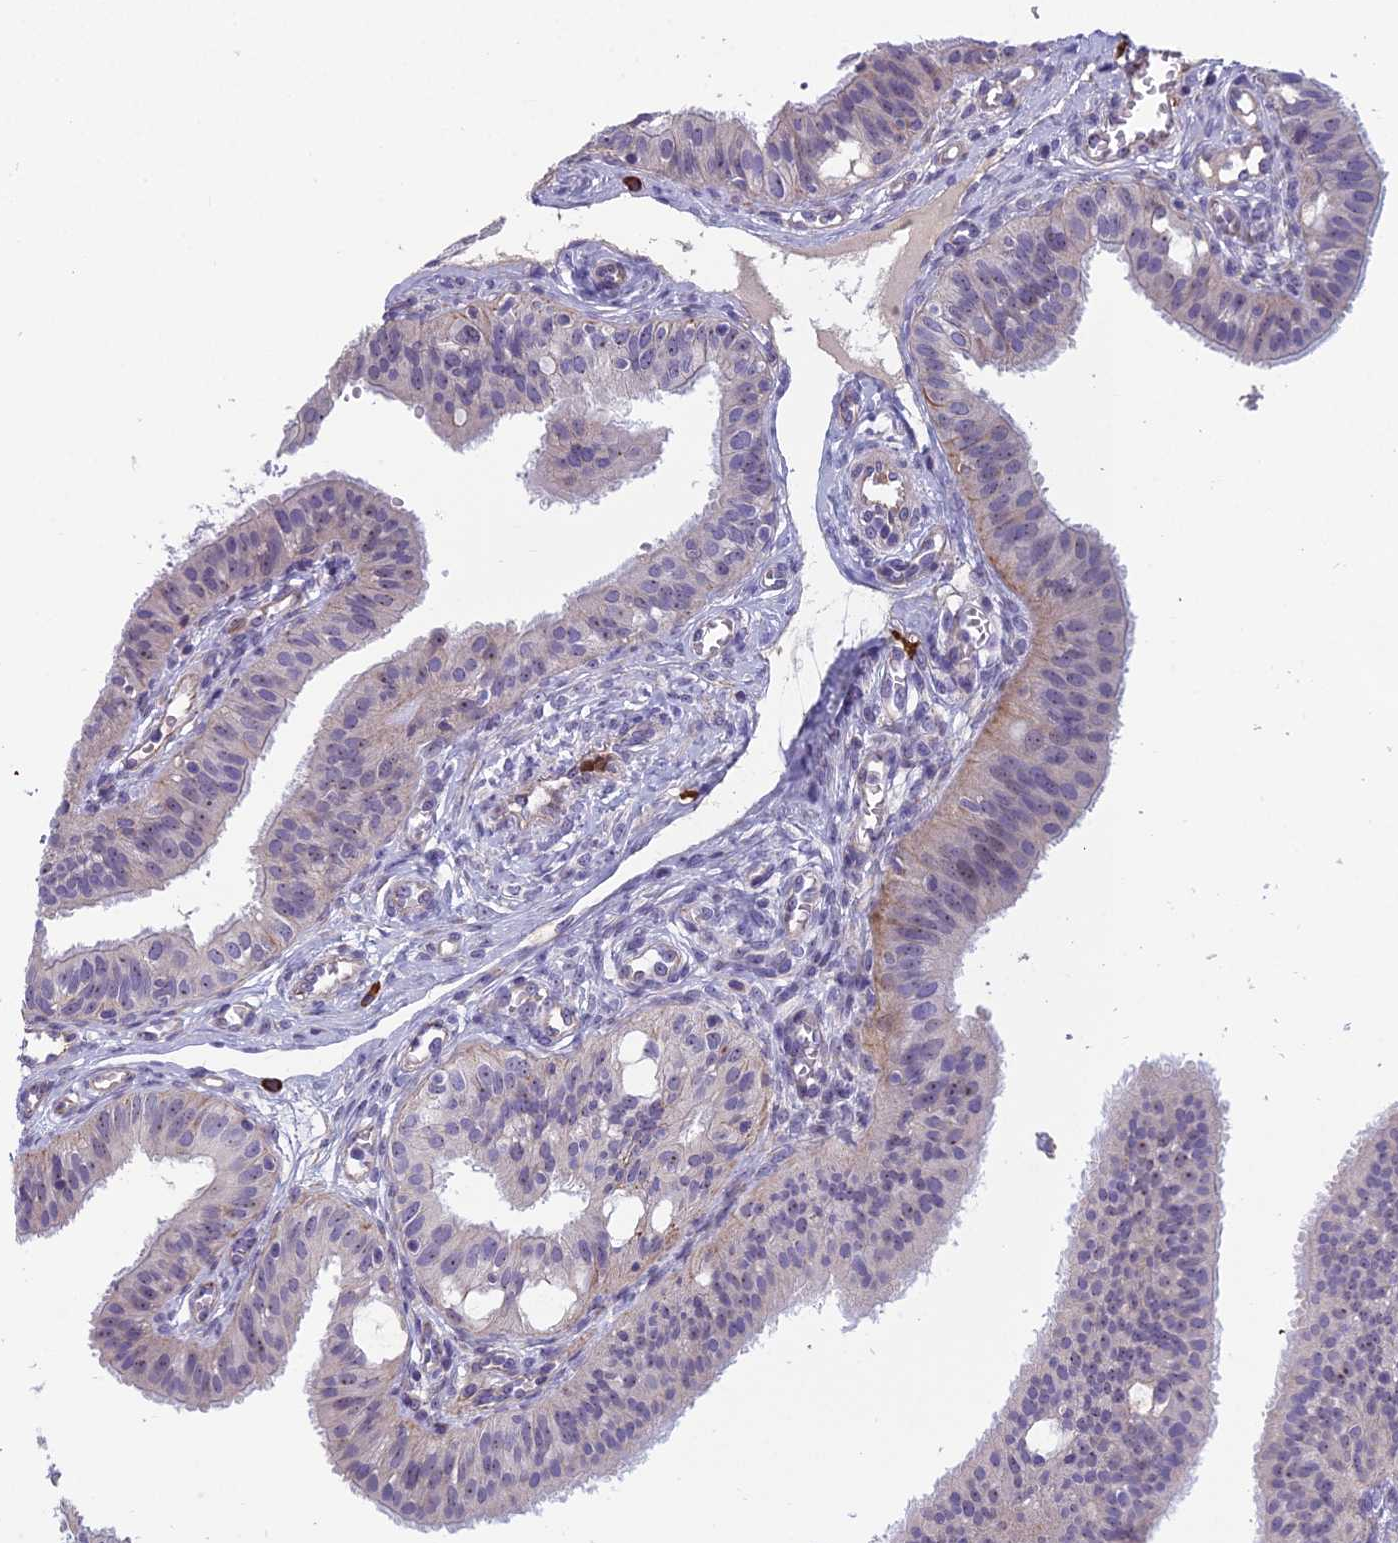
{"staining": {"intensity": "weak", "quantity": "<25%", "location": "nuclear"}, "tissue": "fallopian tube", "cell_type": "Glandular cells", "image_type": "normal", "snomed": [{"axis": "morphology", "description": "Normal tissue, NOS"}, {"axis": "topography", "description": "Fallopian tube"}, {"axis": "topography", "description": "Ovary"}], "caption": "Immunohistochemistry of normal human fallopian tube shows no positivity in glandular cells. (DAB (3,3'-diaminobenzidine) immunohistochemistry (IHC) visualized using brightfield microscopy, high magnification).", "gene": "NOC2L", "patient": {"sex": "female", "age": 42}}